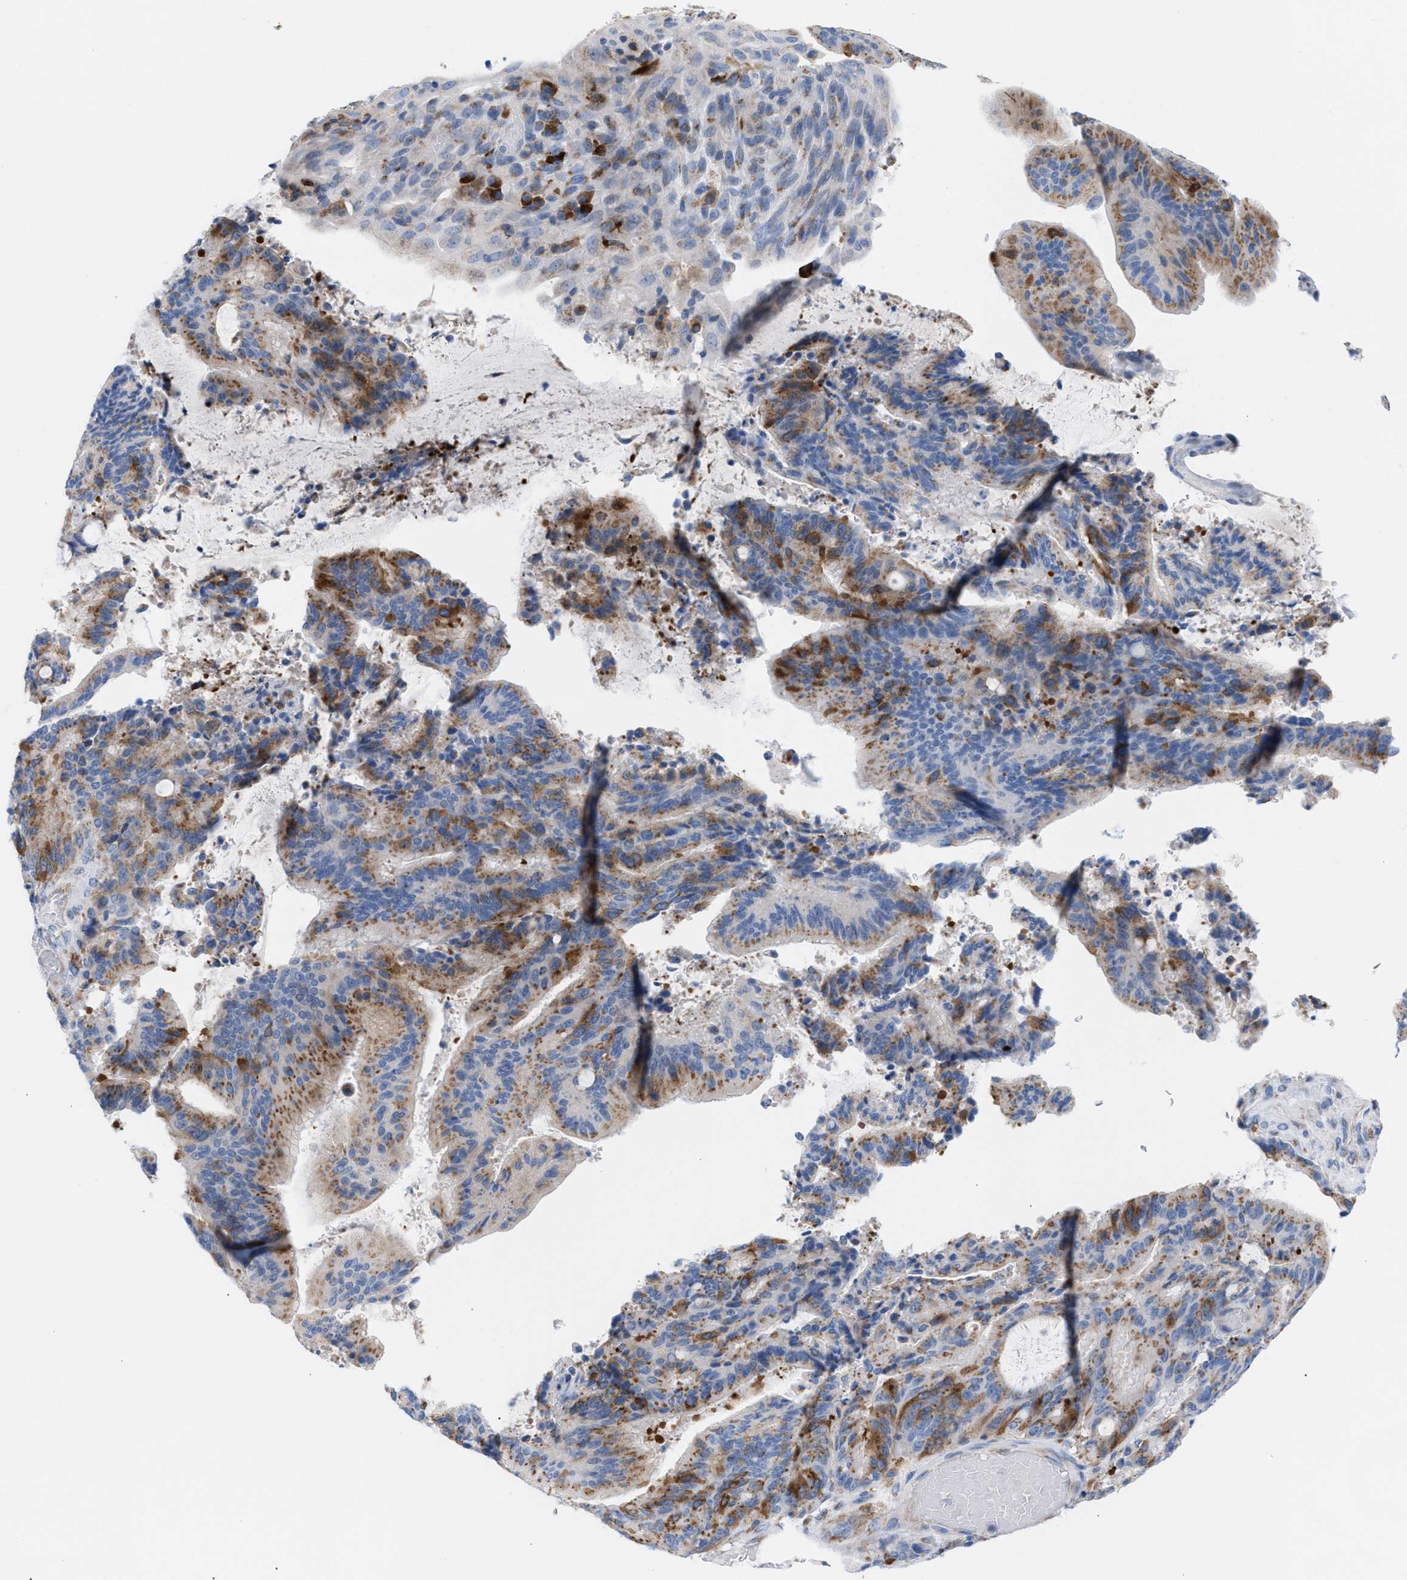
{"staining": {"intensity": "moderate", "quantity": ">75%", "location": "cytoplasmic/membranous"}, "tissue": "liver cancer", "cell_type": "Tumor cells", "image_type": "cancer", "snomed": [{"axis": "morphology", "description": "Normal tissue, NOS"}, {"axis": "morphology", "description": "Cholangiocarcinoma"}, {"axis": "topography", "description": "Liver"}, {"axis": "topography", "description": "Peripheral nerve tissue"}], "caption": "Protein analysis of cholangiocarcinoma (liver) tissue exhibits moderate cytoplasmic/membranous staining in about >75% of tumor cells.", "gene": "TACC3", "patient": {"sex": "female", "age": 73}}